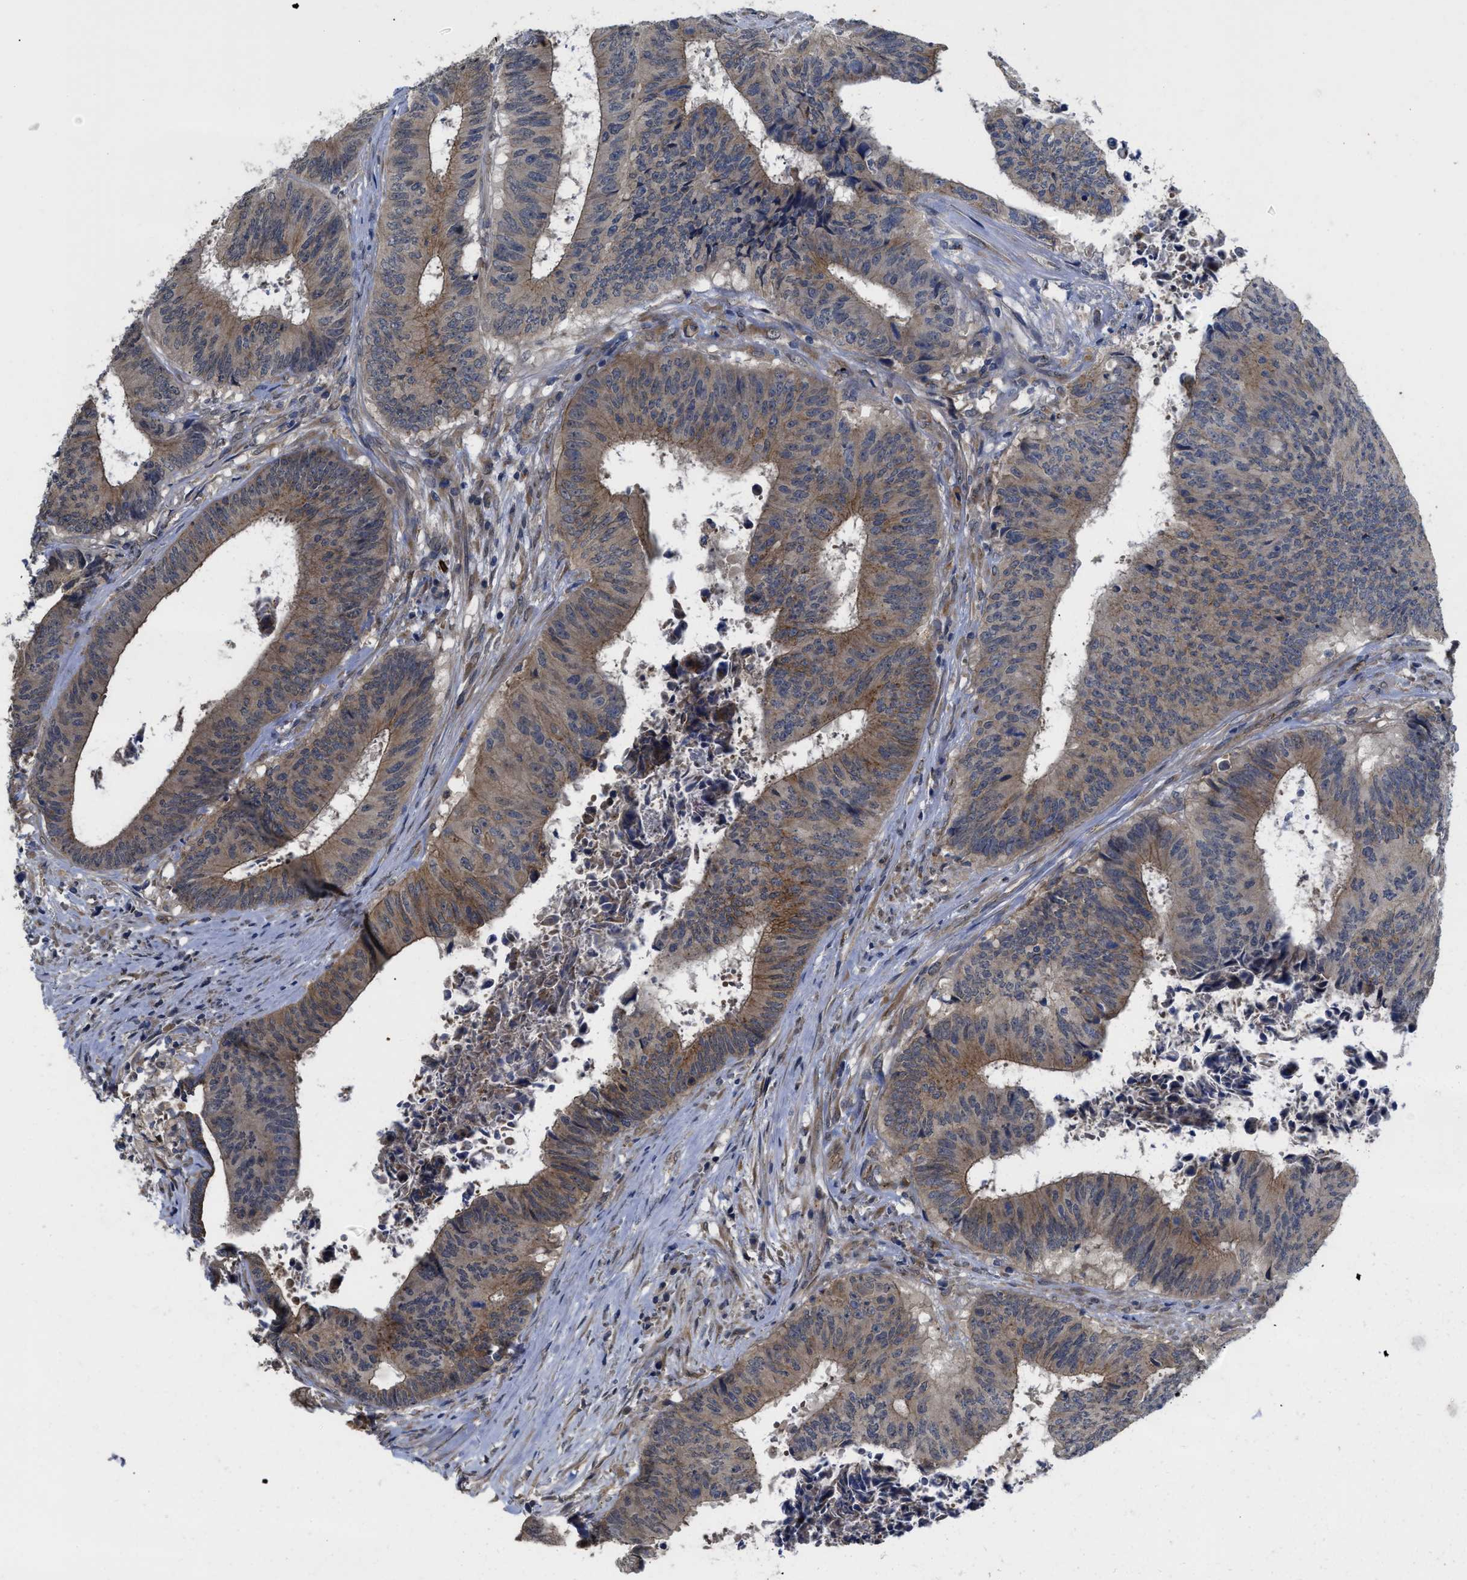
{"staining": {"intensity": "moderate", "quantity": ">75%", "location": "cytoplasmic/membranous"}, "tissue": "colorectal cancer", "cell_type": "Tumor cells", "image_type": "cancer", "snomed": [{"axis": "morphology", "description": "Adenocarcinoma, NOS"}, {"axis": "topography", "description": "Rectum"}], "caption": "Protein analysis of colorectal cancer (adenocarcinoma) tissue shows moderate cytoplasmic/membranous expression in about >75% of tumor cells.", "gene": "PKD2", "patient": {"sex": "male", "age": 72}}